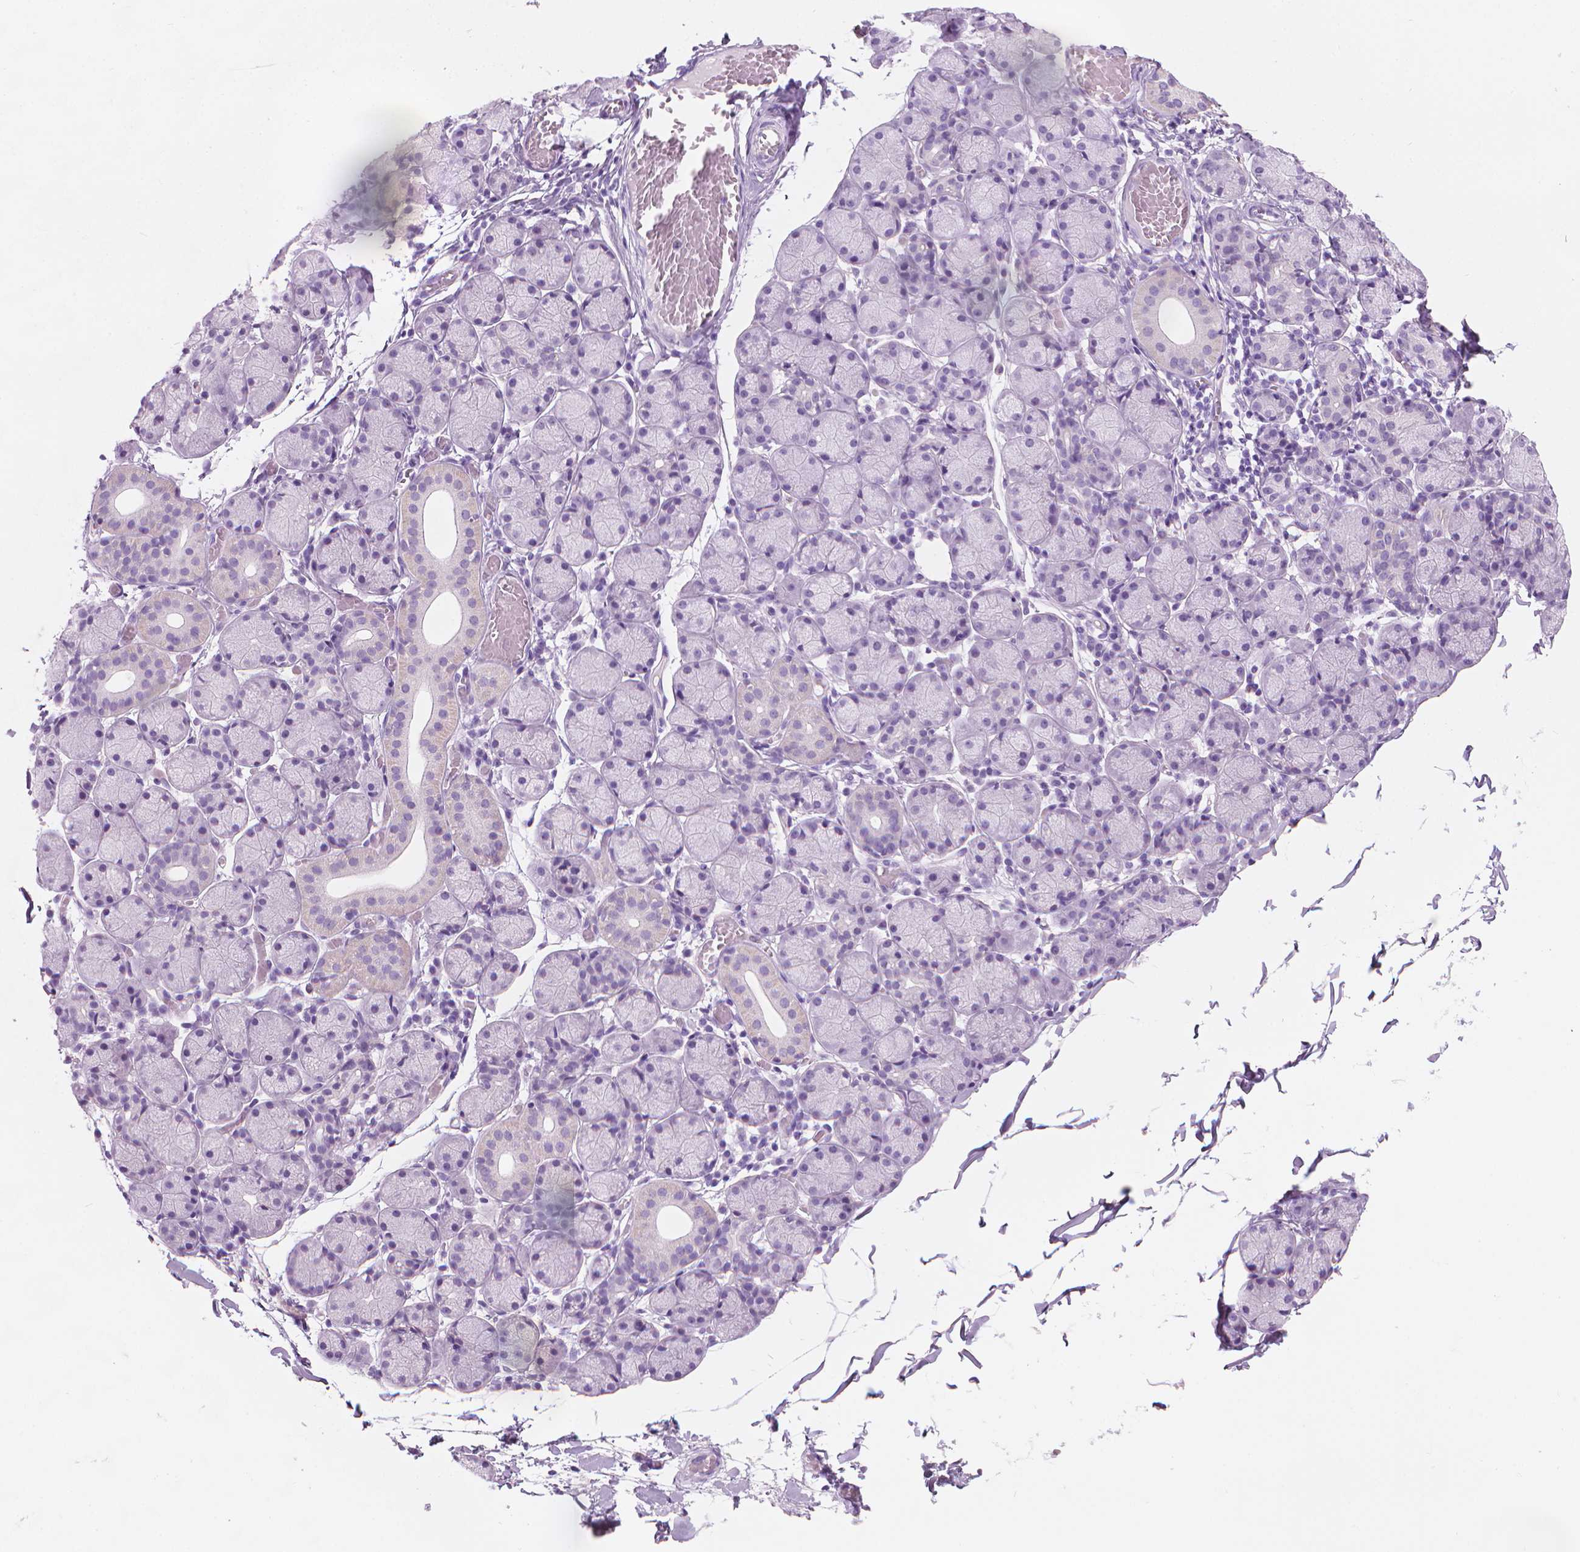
{"staining": {"intensity": "negative", "quantity": "none", "location": "none"}, "tissue": "salivary gland", "cell_type": "Glandular cells", "image_type": "normal", "snomed": [{"axis": "morphology", "description": "Normal tissue, NOS"}, {"axis": "topography", "description": "Salivary gland"}], "caption": "DAB immunohistochemical staining of benign human salivary gland displays no significant staining in glandular cells.", "gene": "TTC29", "patient": {"sex": "female", "age": 24}}